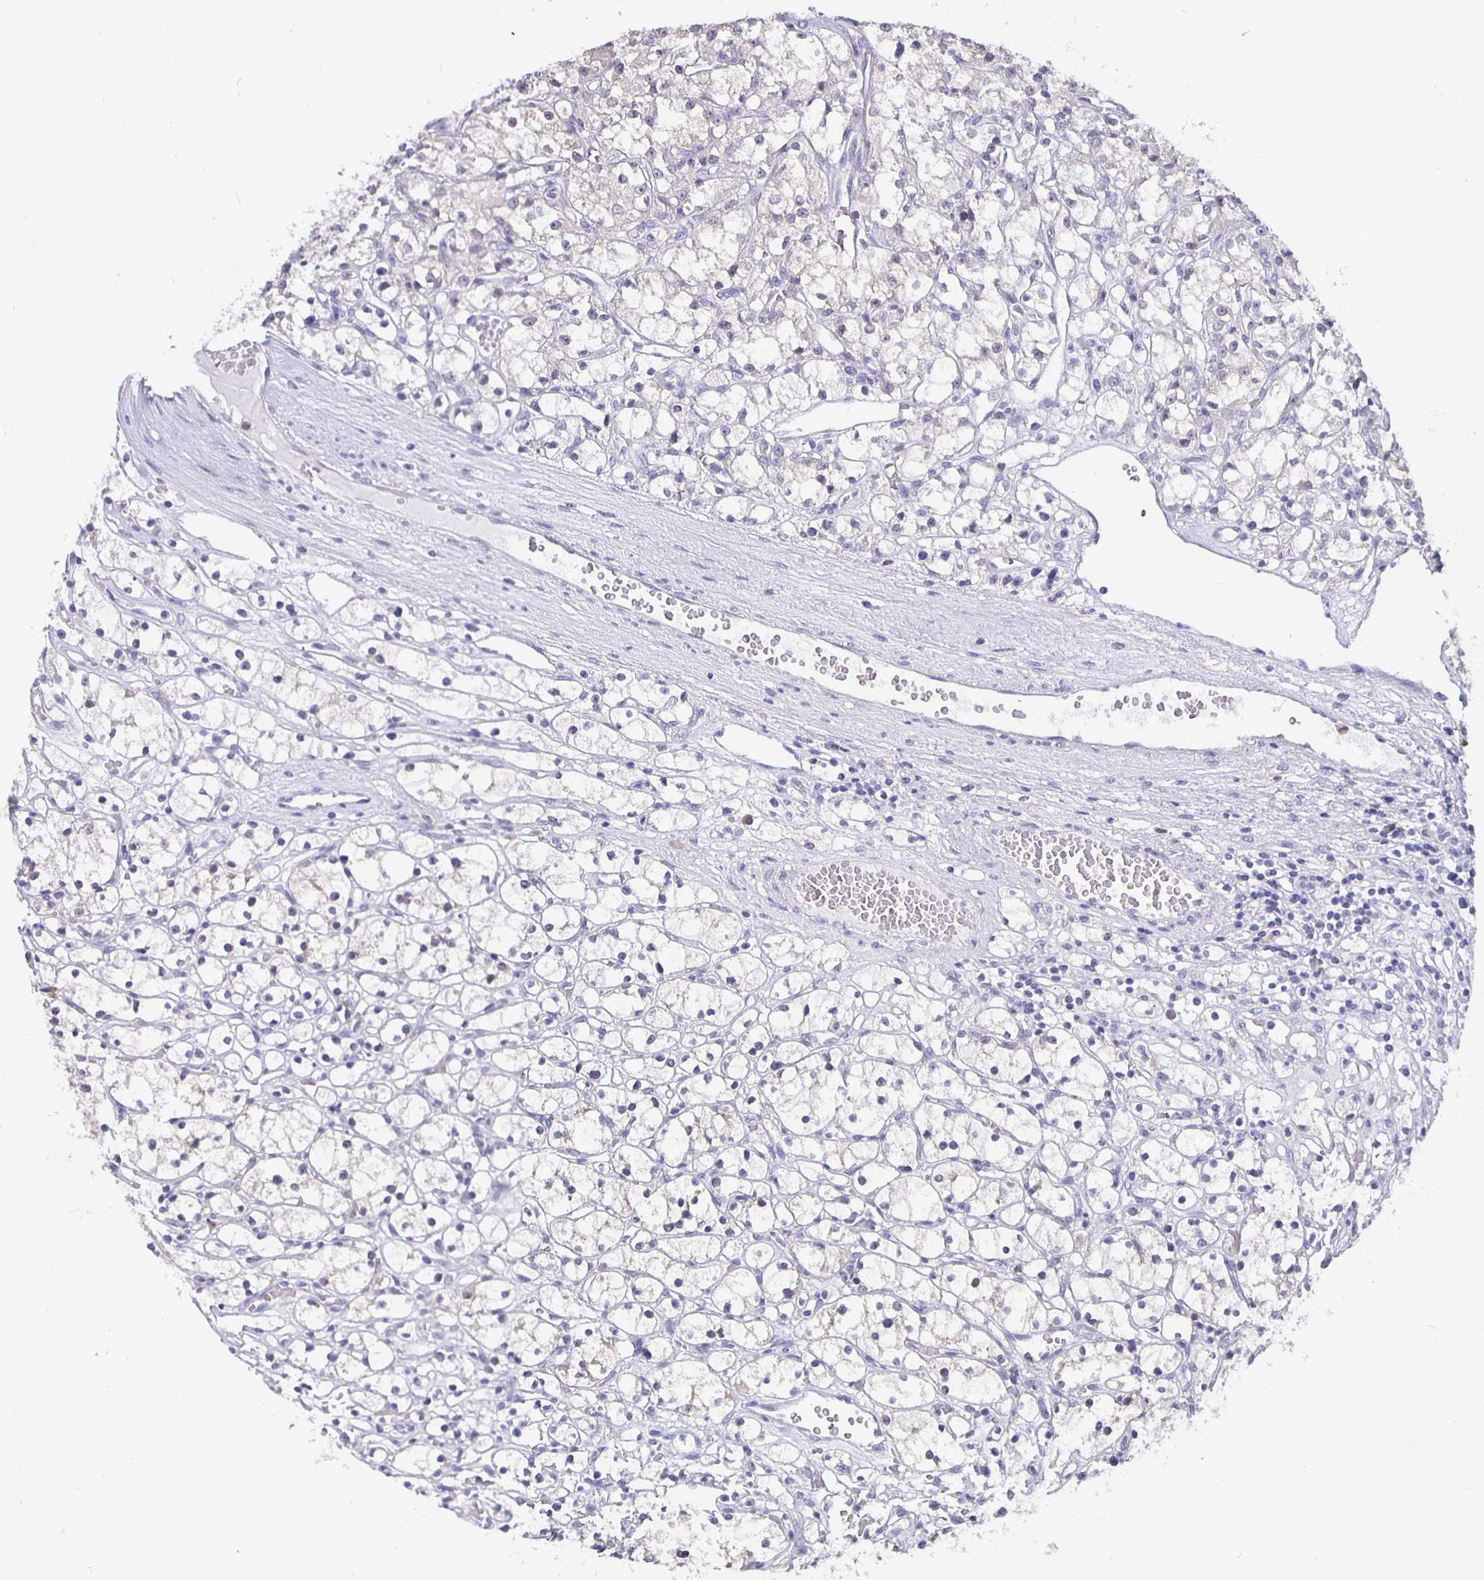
{"staining": {"intensity": "negative", "quantity": "none", "location": "none"}, "tissue": "renal cancer", "cell_type": "Tumor cells", "image_type": "cancer", "snomed": [{"axis": "morphology", "description": "Adenocarcinoma, NOS"}, {"axis": "topography", "description": "Kidney"}], "caption": "Immunohistochemical staining of human renal adenocarcinoma exhibits no significant positivity in tumor cells.", "gene": "GPX4", "patient": {"sex": "female", "age": 59}}